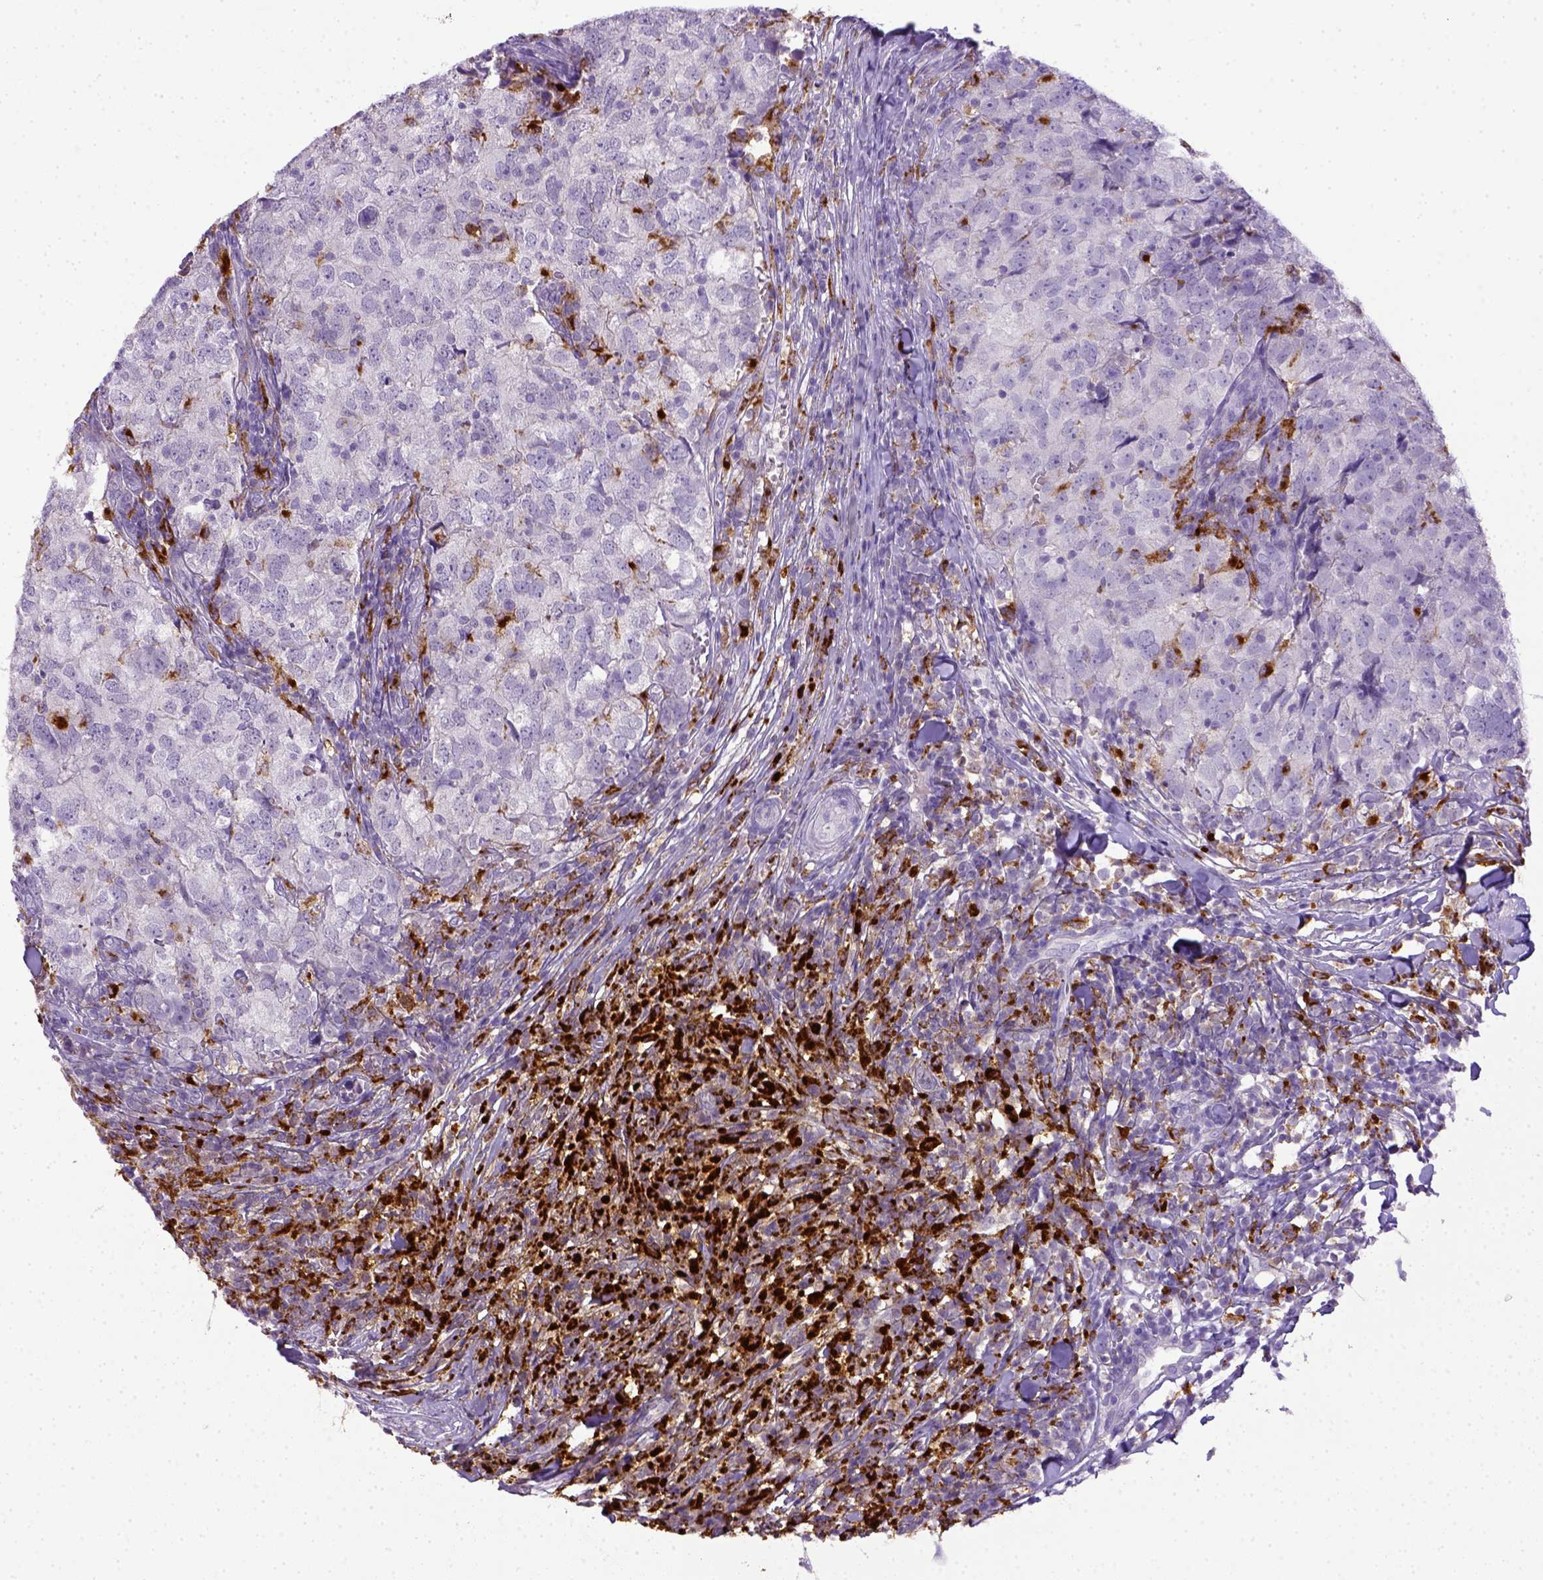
{"staining": {"intensity": "negative", "quantity": "none", "location": "none"}, "tissue": "breast cancer", "cell_type": "Tumor cells", "image_type": "cancer", "snomed": [{"axis": "morphology", "description": "Duct carcinoma"}, {"axis": "topography", "description": "Breast"}], "caption": "Human infiltrating ductal carcinoma (breast) stained for a protein using IHC exhibits no expression in tumor cells.", "gene": "CD68", "patient": {"sex": "female", "age": 30}}